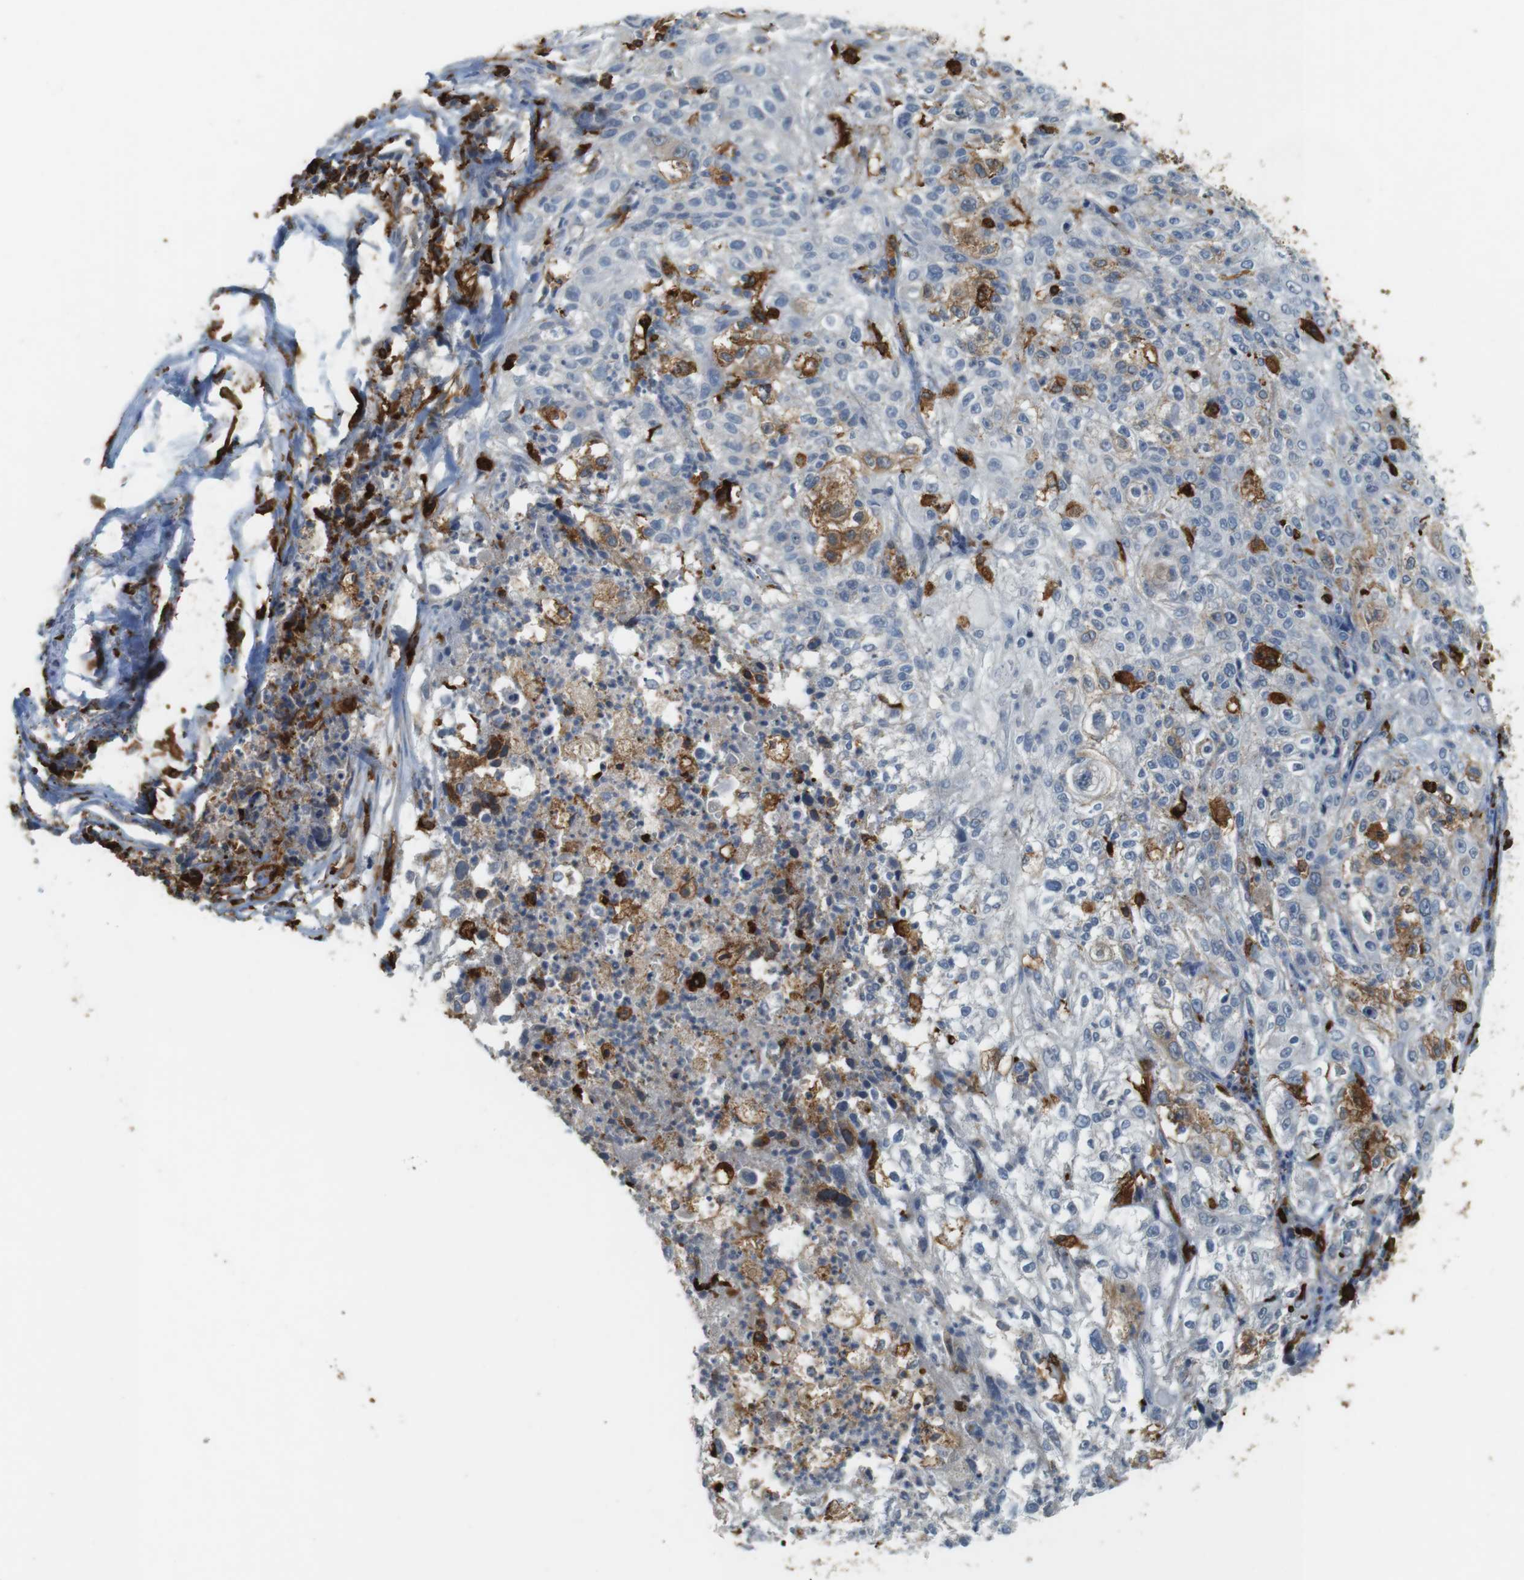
{"staining": {"intensity": "negative", "quantity": "none", "location": "none"}, "tissue": "lung cancer", "cell_type": "Tumor cells", "image_type": "cancer", "snomed": [{"axis": "morphology", "description": "Inflammation, NOS"}, {"axis": "morphology", "description": "Squamous cell carcinoma, NOS"}, {"axis": "topography", "description": "Lymph node"}, {"axis": "topography", "description": "Soft tissue"}, {"axis": "topography", "description": "Lung"}], "caption": "The micrograph displays no staining of tumor cells in lung cancer.", "gene": "HLA-DRA", "patient": {"sex": "male", "age": 66}}